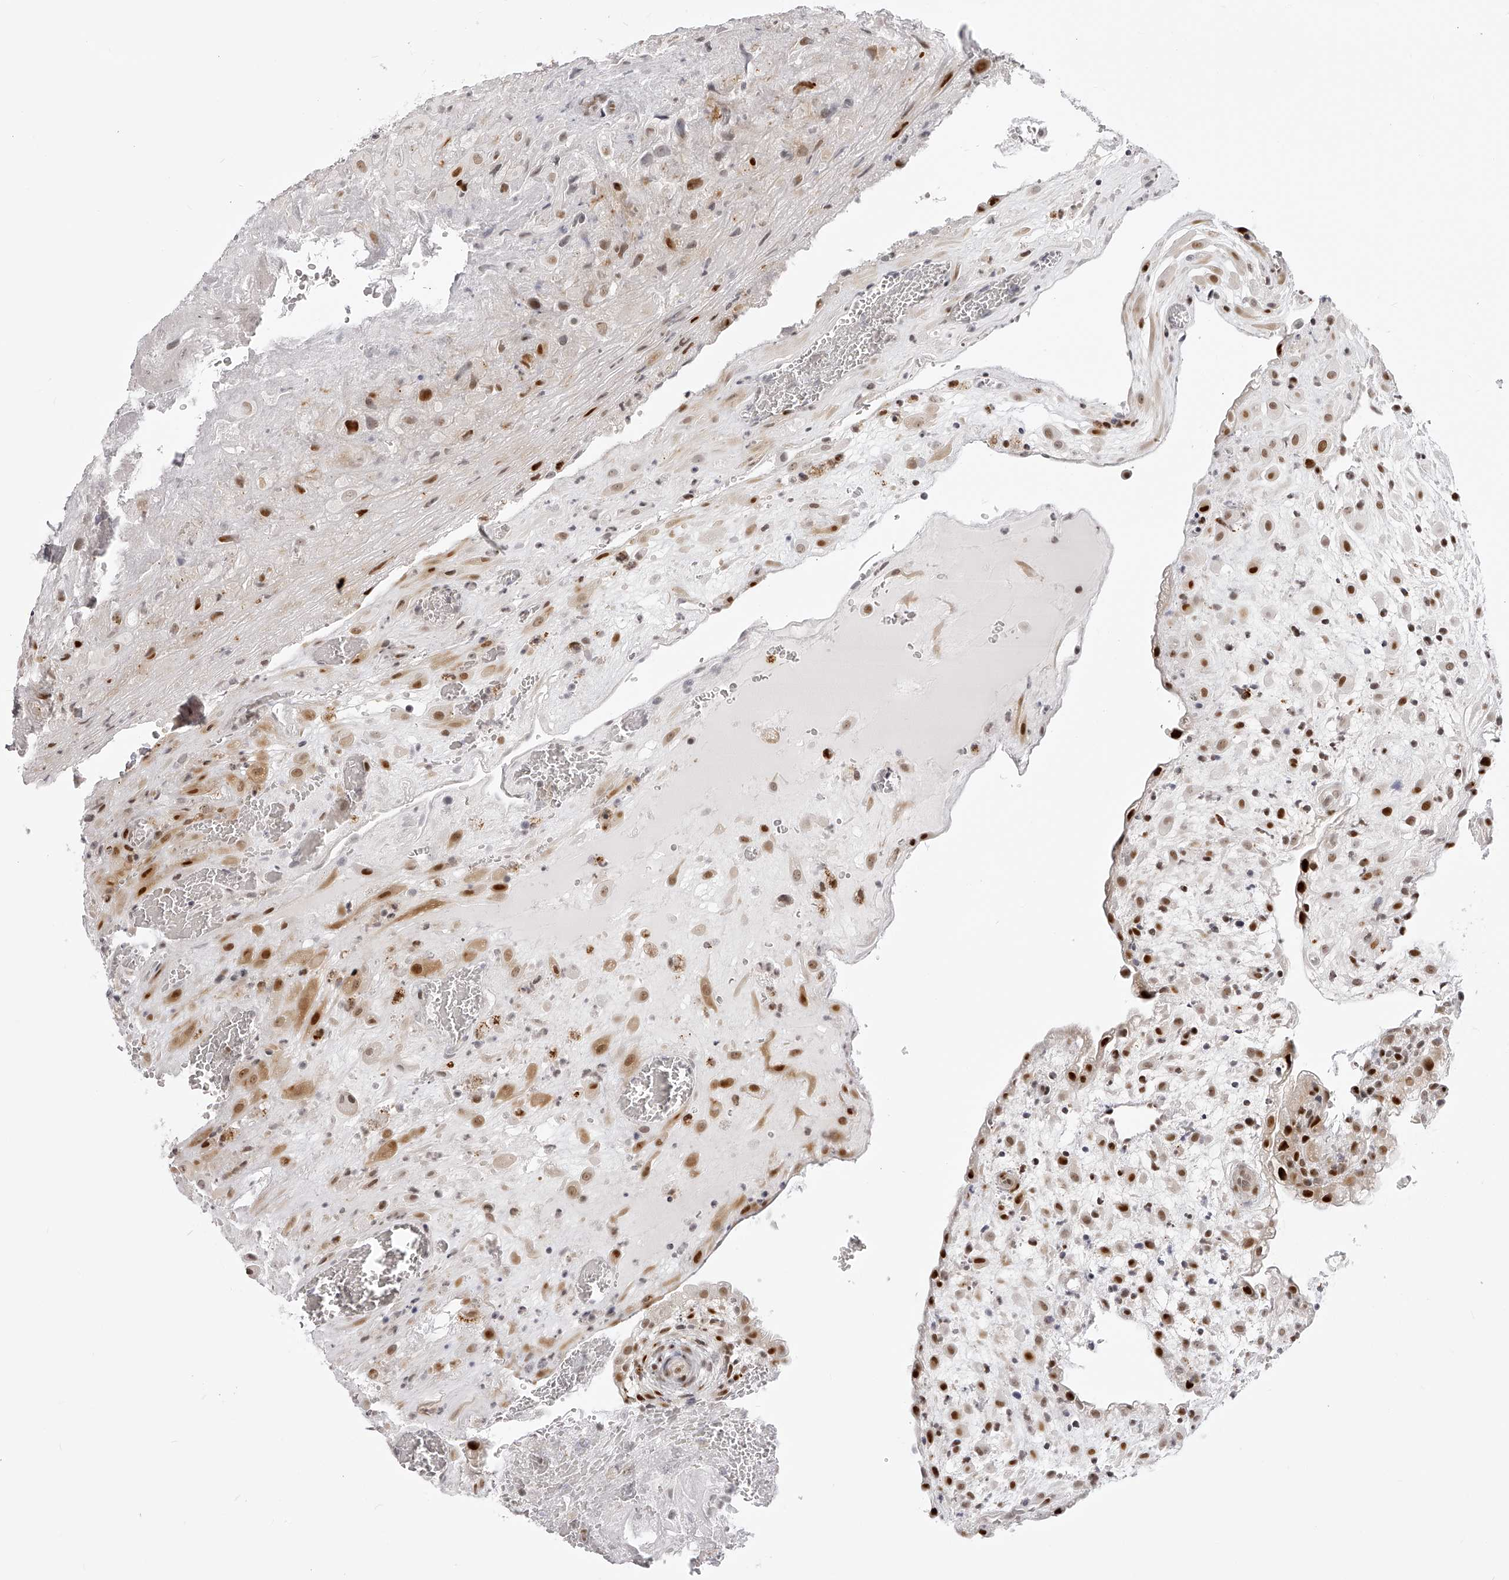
{"staining": {"intensity": "moderate", "quantity": "25%-75%", "location": "cytoplasmic/membranous,nuclear"}, "tissue": "placenta", "cell_type": "Decidual cells", "image_type": "normal", "snomed": [{"axis": "morphology", "description": "Normal tissue, NOS"}, {"axis": "topography", "description": "Placenta"}], "caption": "Placenta stained for a protein (brown) exhibits moderate cytoplasmic/membranous,nuclear positive staining in about 25%-75% of decidual cells.", "gene": "PLEKHG1", "patient": {"sex": "female", "age": 35}}